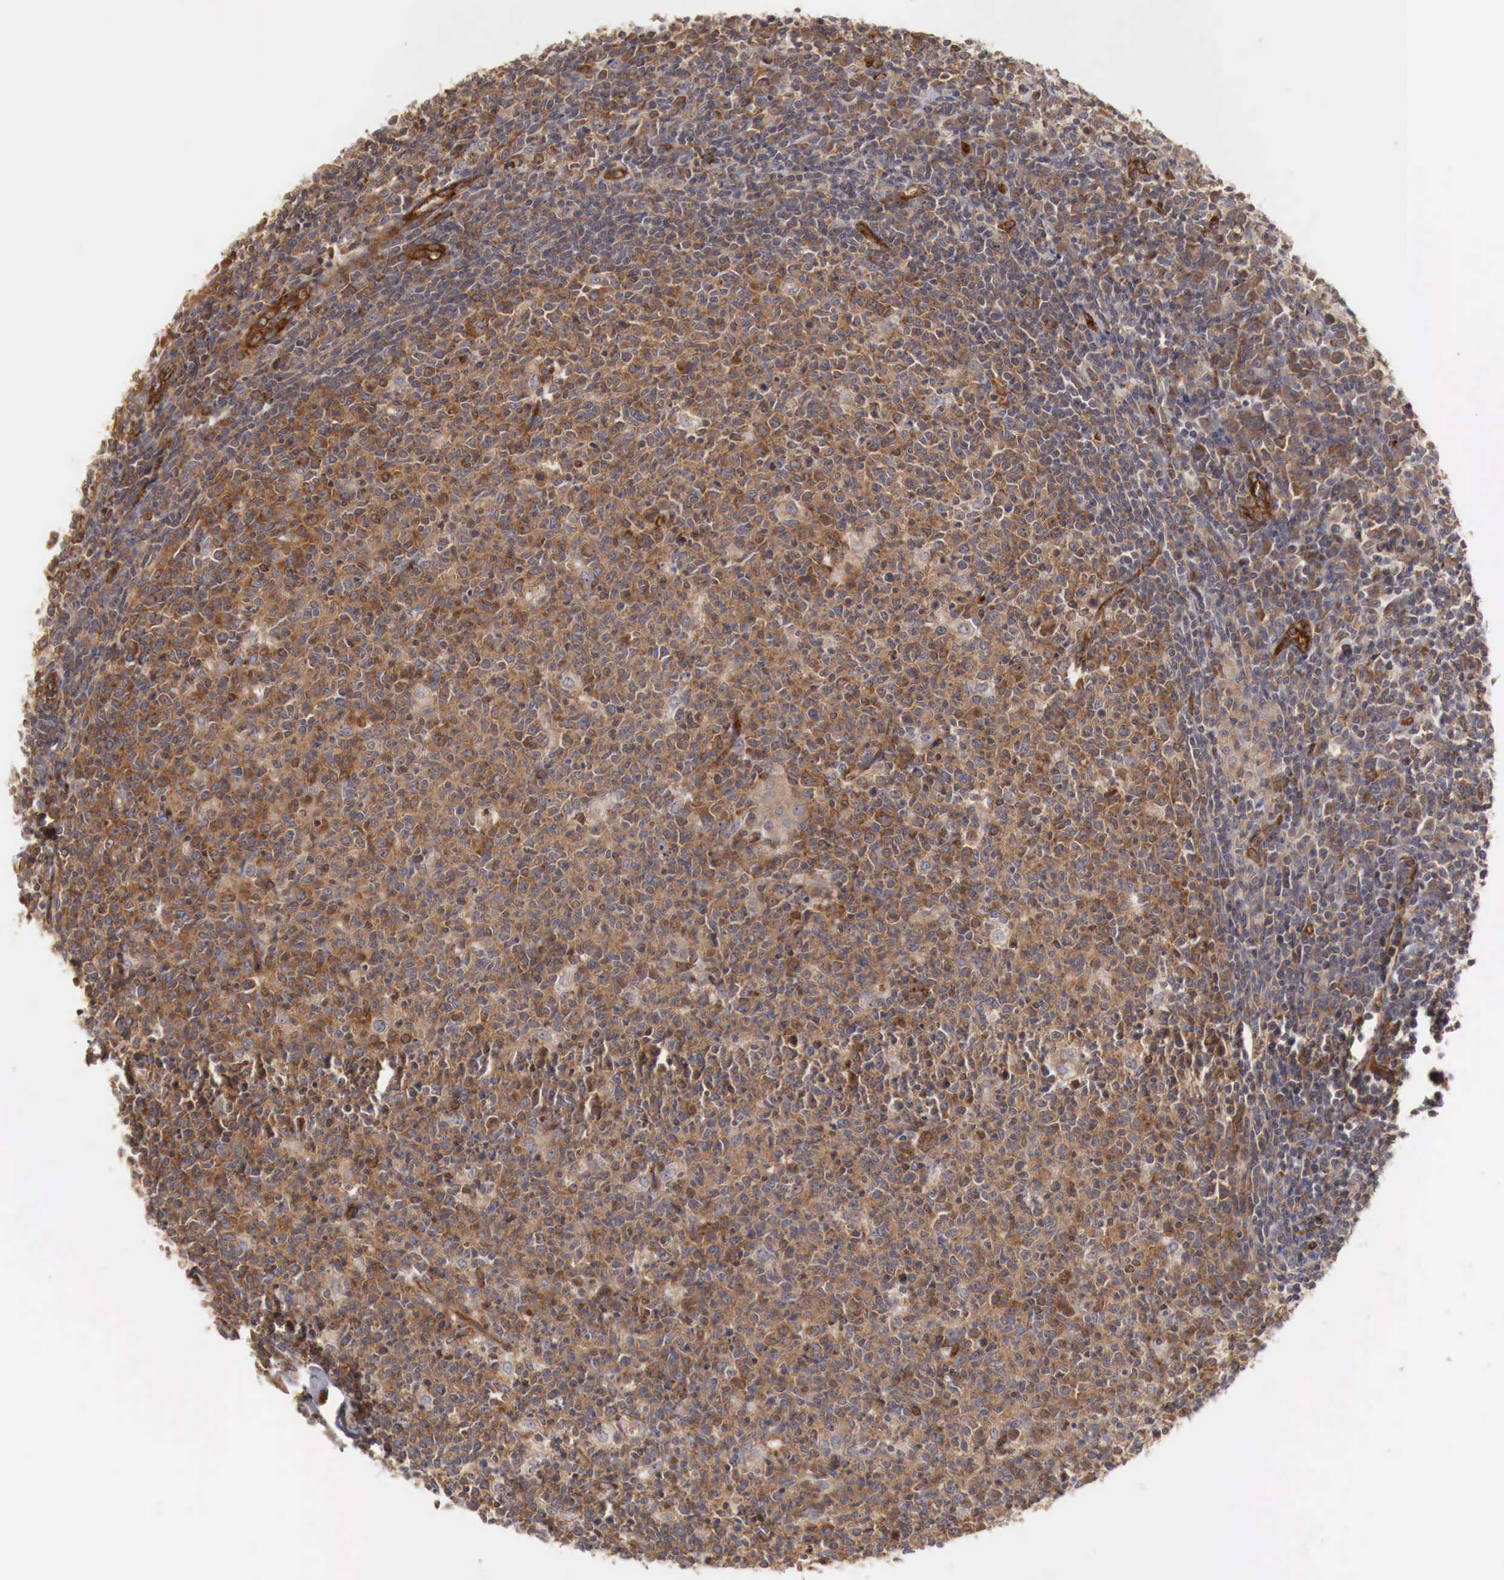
{"staining": {"intensity": "moderate", "quantity": ">75%", "location": "cytoplasmic/membranous"}, "tissue": "tonsil", "cell_type": "Germinal center cells", "image_type": "normal", "snomed": [{"axis": "morphology", "description": "Normal tissue, NOS"}, {"axis": "topography", "description": "Tonsil"}], "caption": "Immunohistochemistry (IHC) staining of normal tonsil, which demonstrates medium levels of moderate cytoplasmic/membranous staining in about >75% of germinal center cells indicating moderate cytoplasmic/membranous protein expression. The staining was performed using DAB (3,3'-diaminobenzidine) (brown) for protein detection and nuclei were counterstained in hematoxylin (blue).", "gene": "ARMCX4", "patient": {"sex": "male", "age": 6}}